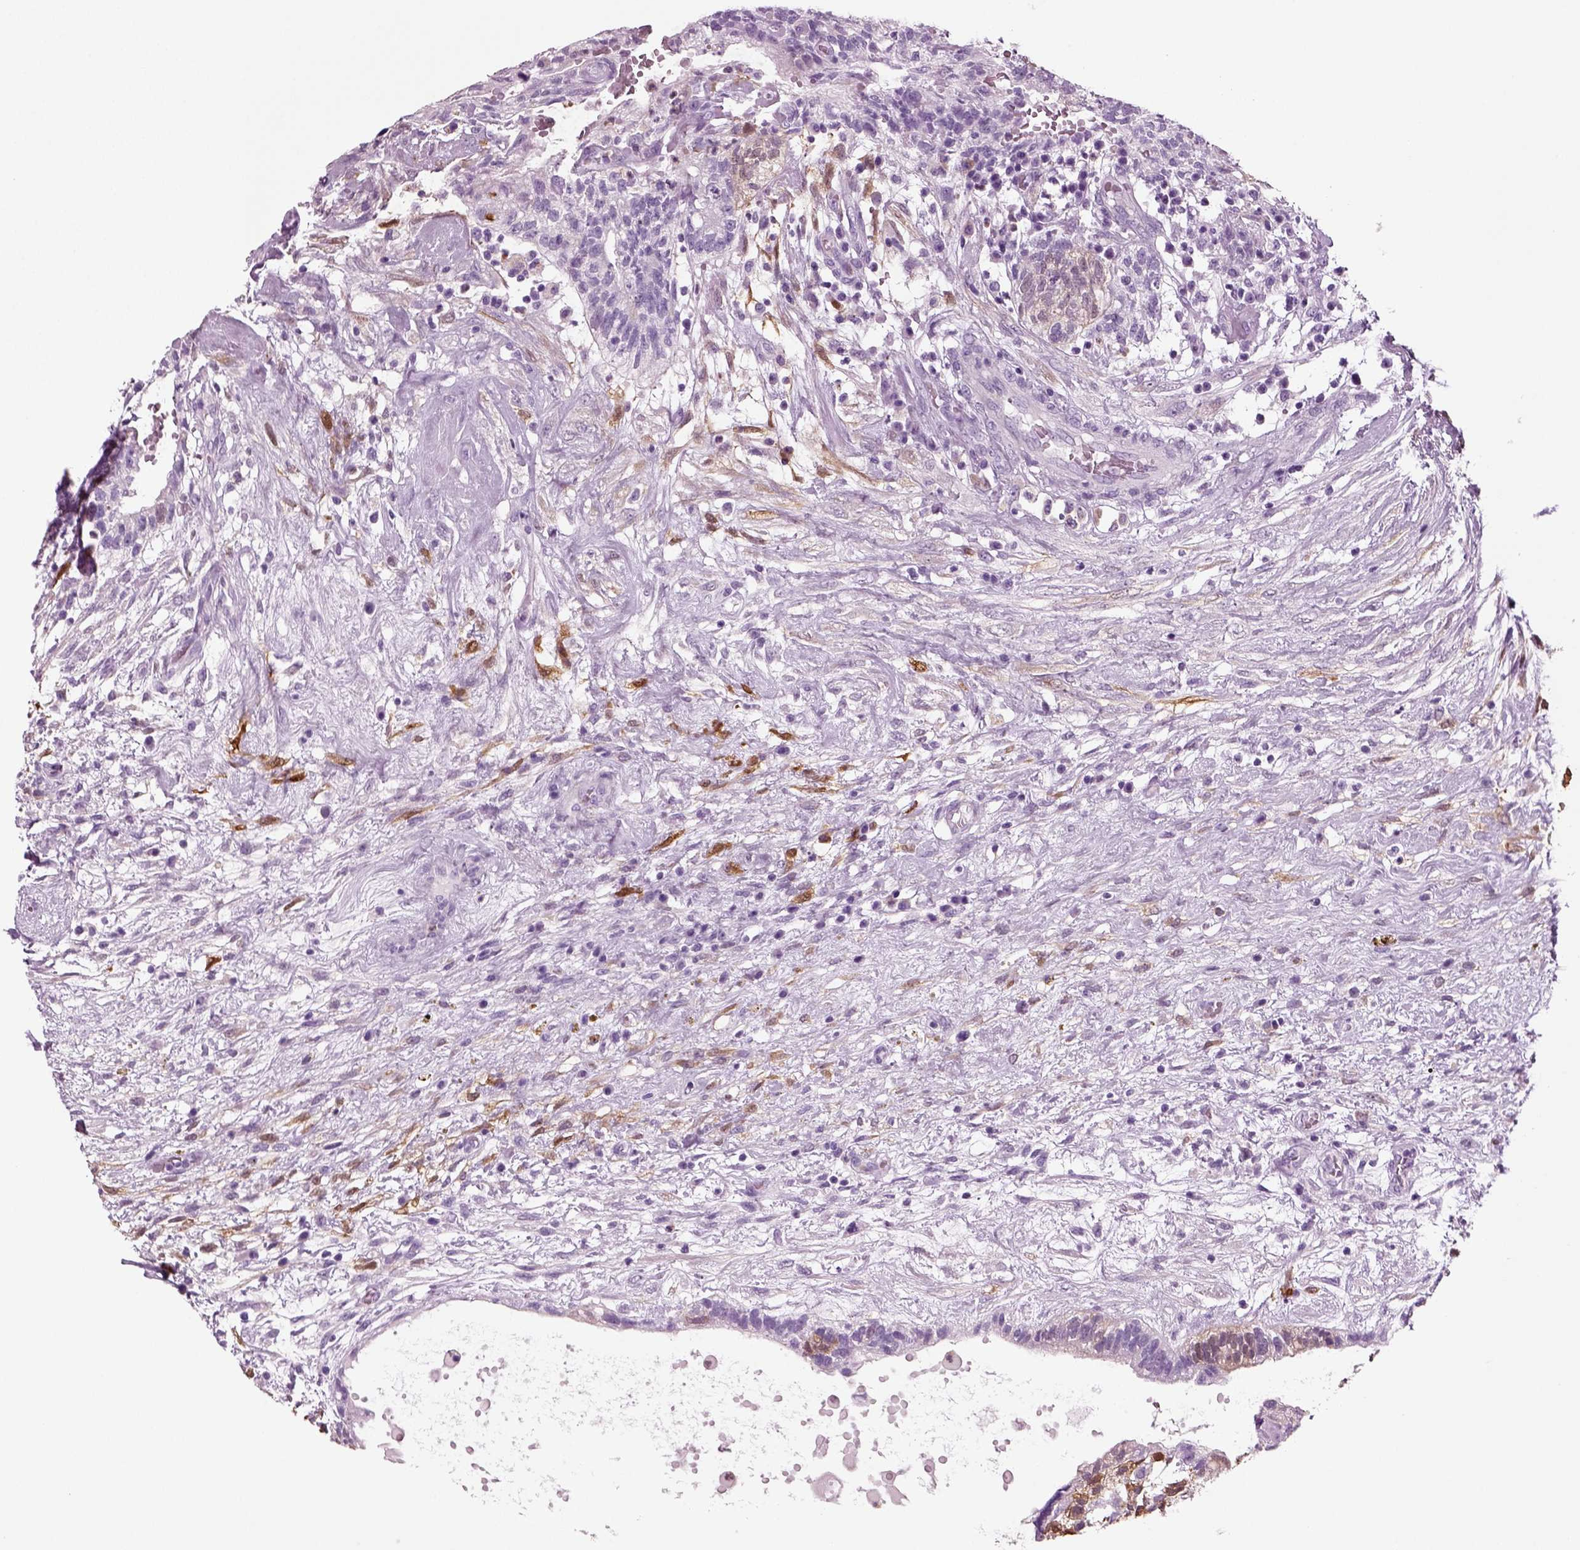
{"staining": {"intensity": "negative", "quantity": "none", "location": "none"}, "tissue": "testis cancer", "cell_type": "Tumor cells", "image_type": "cancer", "snomed": [{"axis": "morphology", "description": "Normal tissue, NOS"}, {"axis": "morphology", "description": "Carcinoma, Embryonal, NOS"}, {"axis": "topography", "description": "Testis"}, {"axis": "topography", "description": "Epididymis"}], "caption": "There is no significant expression in tumor cells of testis embryonal carcinoma.", "gene": "CRABP1", "patient": {"sex": "male", "age": 32}}